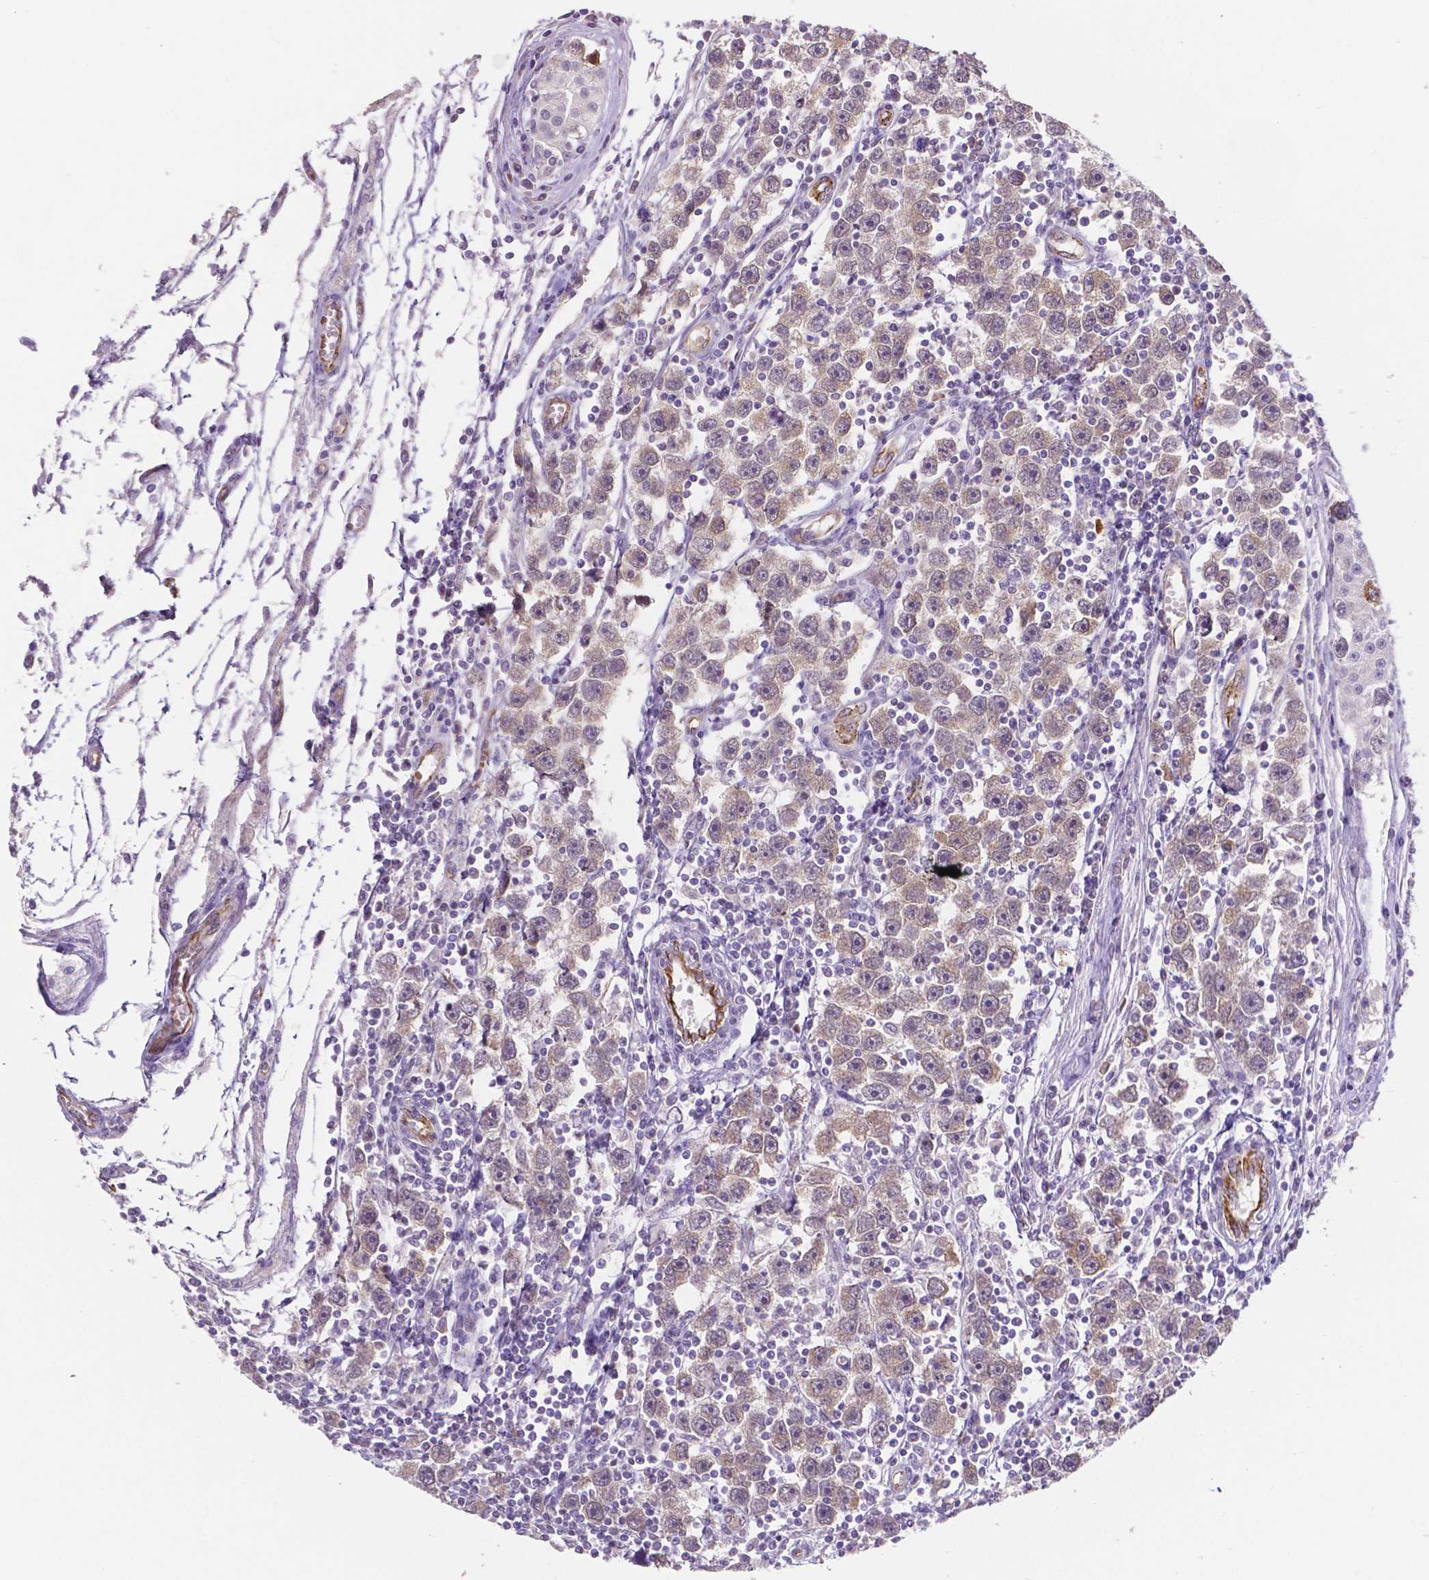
{"staining": {"intensity": "weak", "quantity": "25%-75%", "location": "cytoplasmic/membranous"}, "tissue": "testis cancer", "cell_type": "Tumor cells", "image_type": "cancer", "snomed": [{"axis": "morphology", "description": "Seminoma, NOS"}, {"axis": "topography", "description": "Testis"}], "caption": "Immunohistochemical staining of testis cancer (seminoma) displays low levels of weak cytoplasmic/membranous protein expression in approximately 25%-75% of tumor cells. (Stains: DAB in brown, nuclei in blue, Microscopy: brightfield microscopy at high magnification).", "gene": "ELAVL2", "patient": {"sex": "male", "age": 30}}